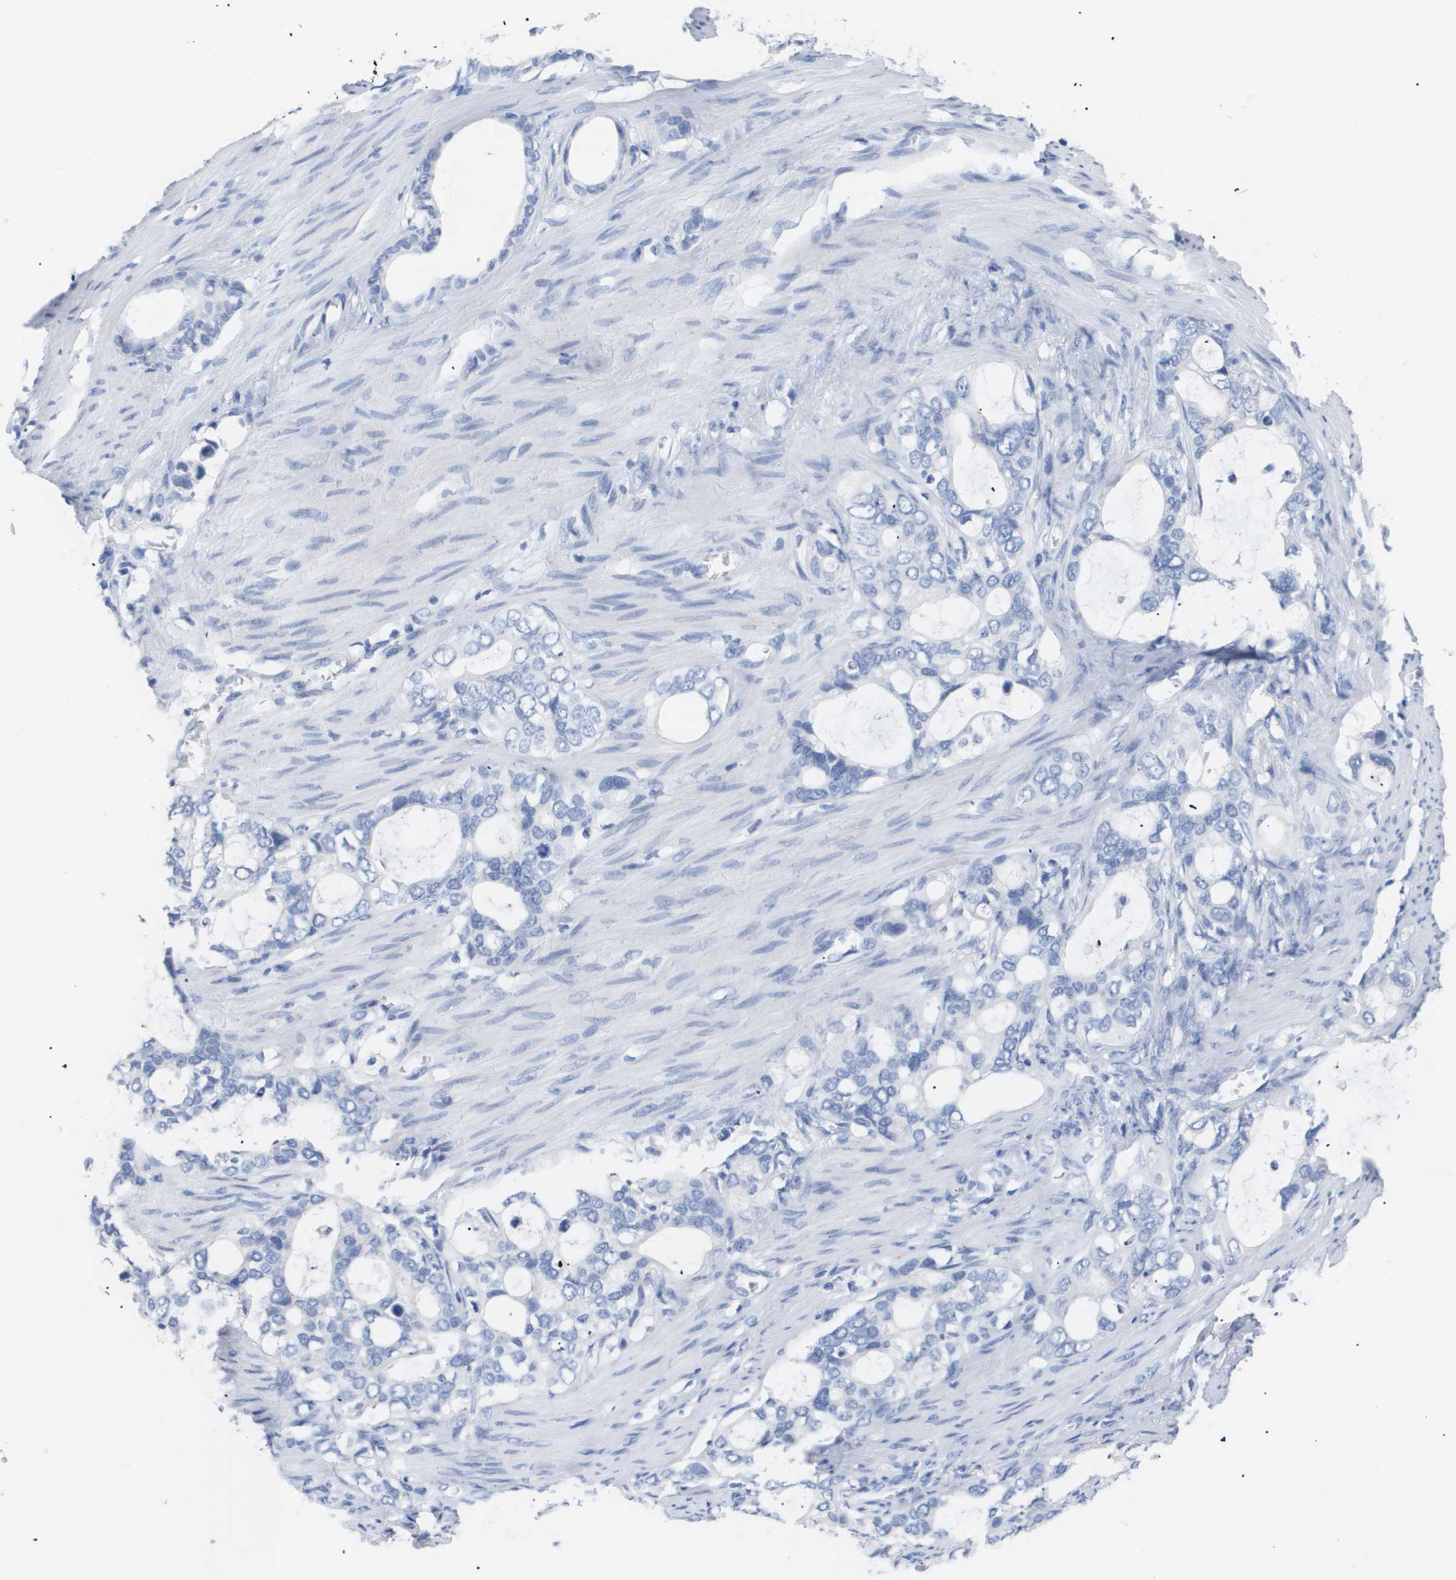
{"staining": {"intensity": "negative", "quantity": "none", "location": "none"}, "tissue": "stomach cancer", "cell_type": "Tumor cells", "image_type": "cancer", "snomed": [{"axis": "morphology", "description": "Adenocarcinoma, NOS"}, {"axis": "topography", "description": "Stomach"}], "caption": "A histopathology image of adenocarcinoma (stomach) stained for a protein reveals no brown staining in tumor cells.", "gene": "CAV3", "patient": {"sex": "female", "age": 75}}